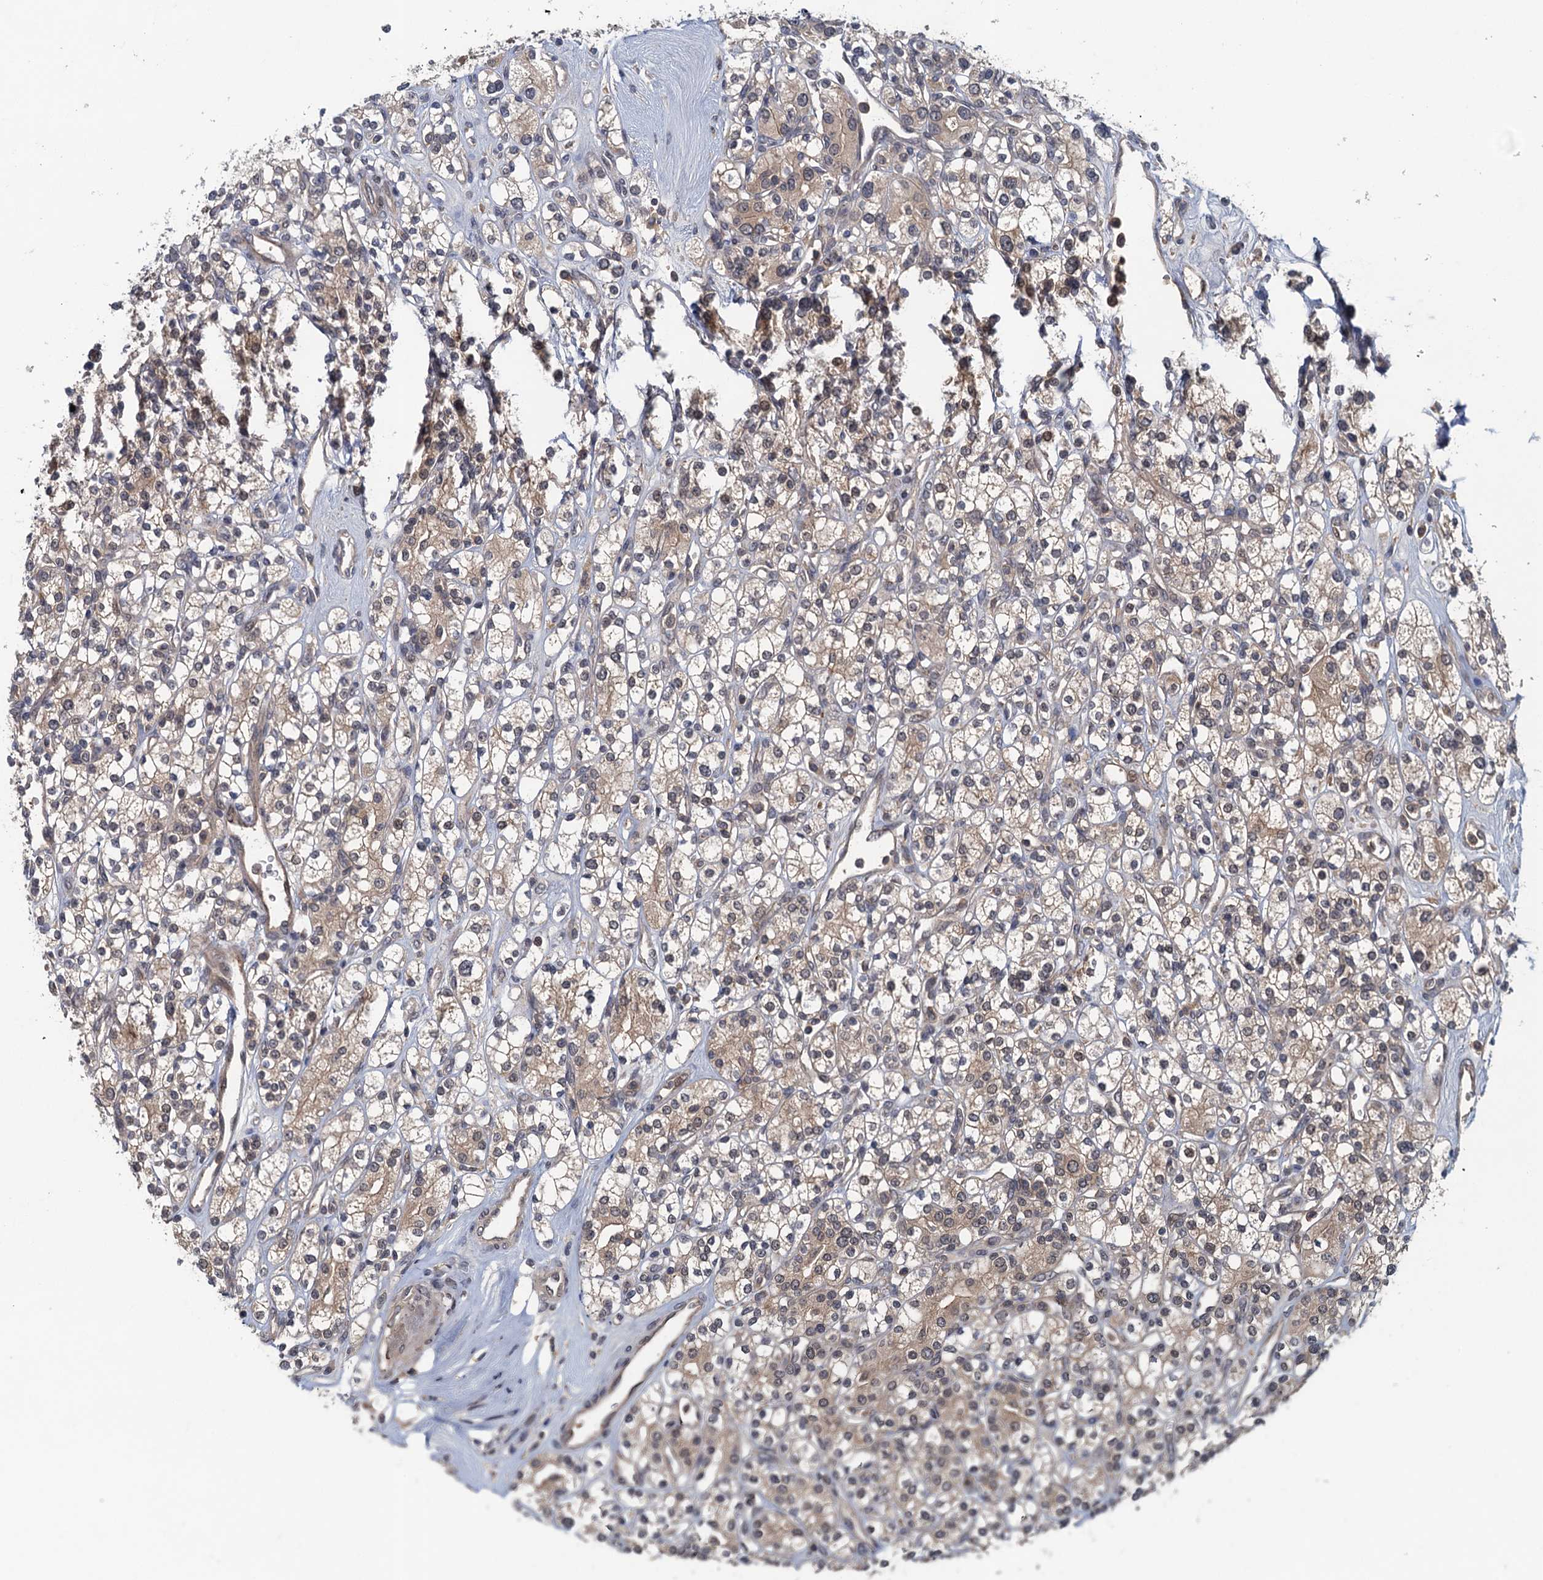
{"staining": {"intensity": "weak", "quantity": ">75%", "location": "cytoplasmic/membranous"}, "tissue": "renal cancer", "cell_type": "Tumor cells", "image_type": "cancer", "snomed": [{"axis": "morphology", "description": "Adenocarcinoma, NOS"}, {"axis": "topography", "description": "Kidney"}], "caption": "An immunohistochemistry micrograph of neoplastic tissue is shown. Protein staining in brown labels weak cytoplasmic/membranous positivity in renal cancer (adenocarcinoma) within tumor cells. (Brightfield microscopy of DAB IHC at high magnification).", "gene": "RNF165", "patient": {"sex": "male", "age": 77}}